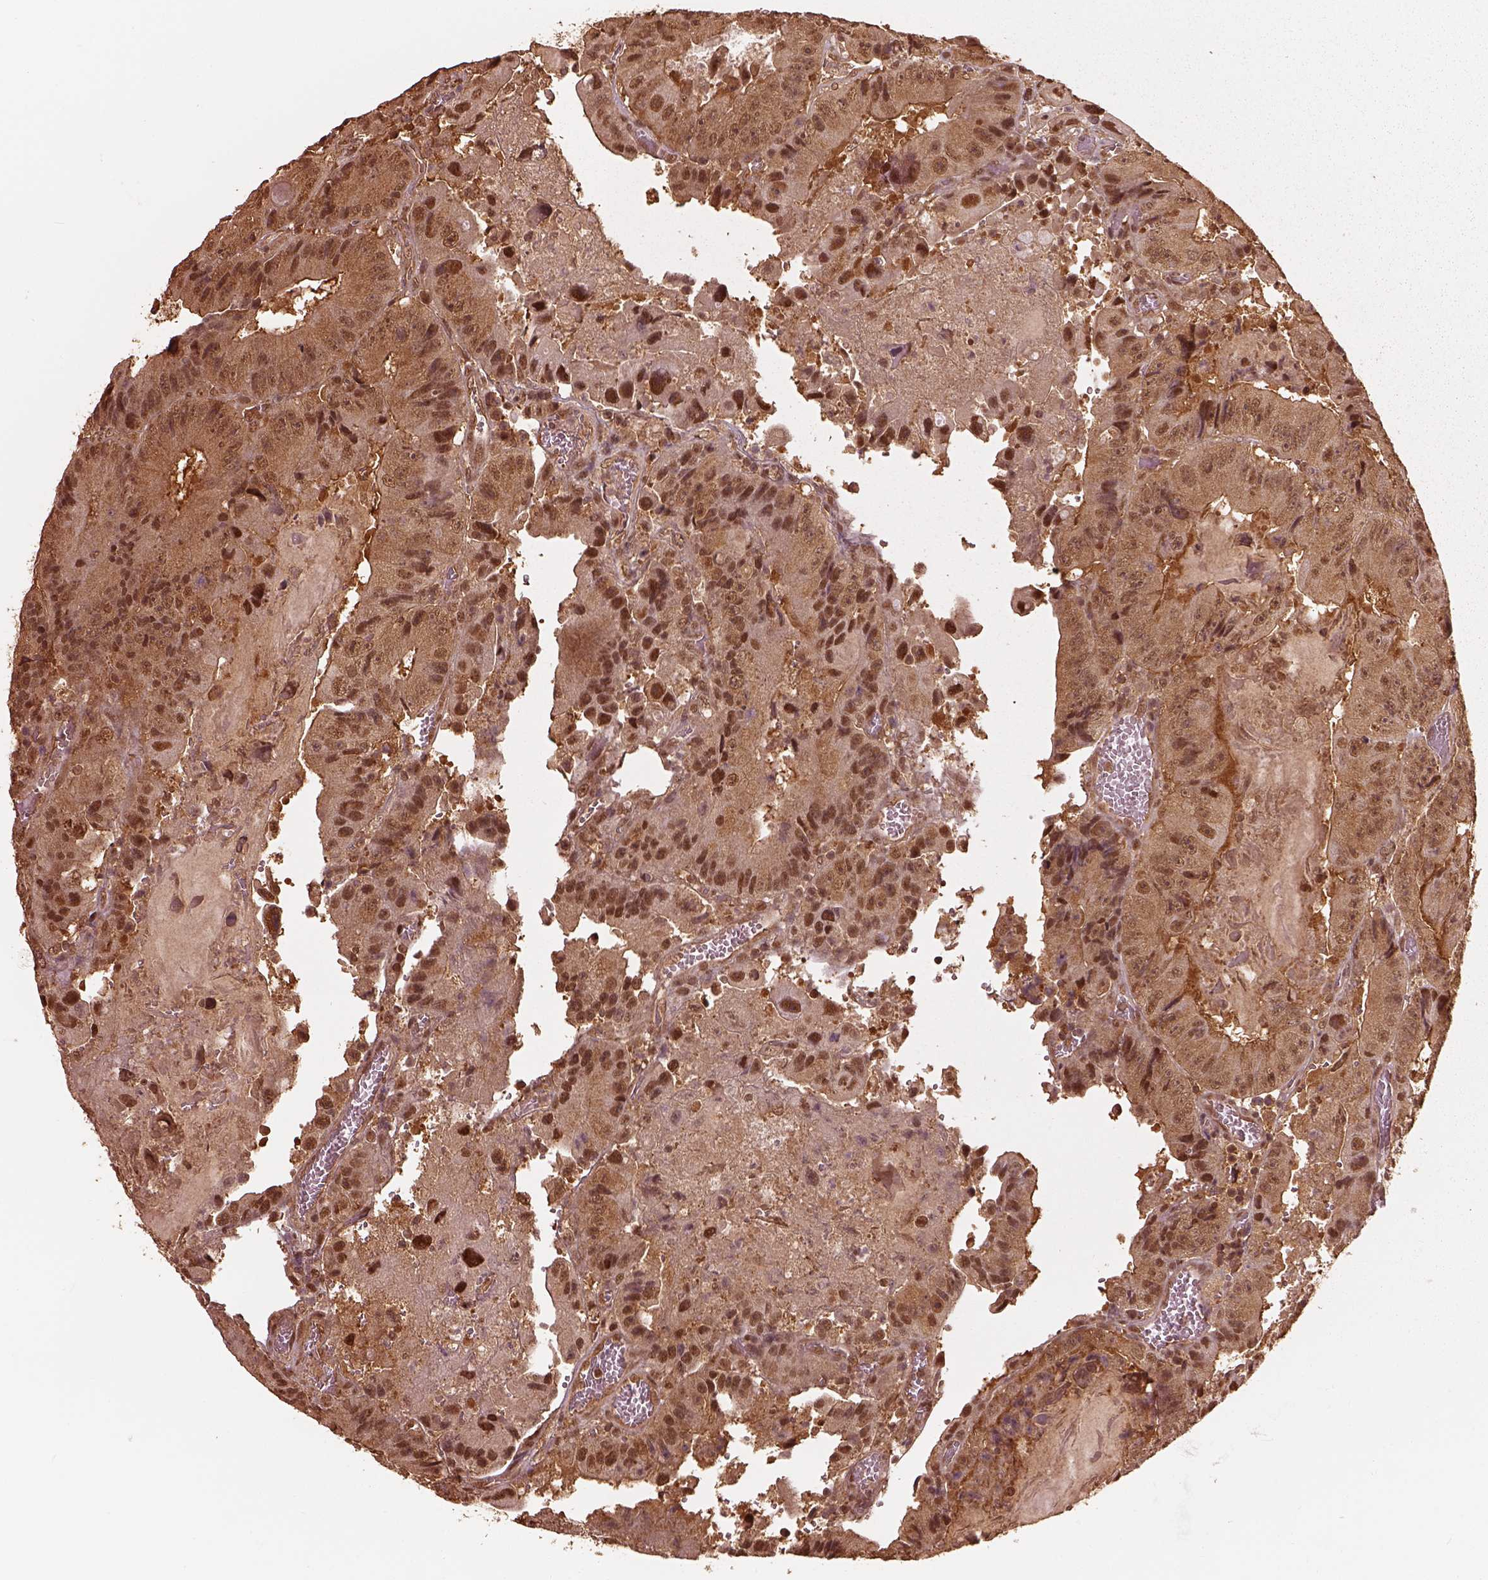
{"staining": {"intensity": "moderate", "quantity": "25%-75%", "location": "cytoplasmic/membranous,nuclear"}, "tissue": "colorectal cancer", "cell_type": "Tumor cells", "image_type": "cancer", "snomed": [{"axis": "morphology", "description": "Adenocarcinoma, NOS"}, {"axis": "topography", "description": "Colon"}], "caption": "Protein staining shows moderate cytoplasmic/membranous and nuclear expression in approximately 25%-75% of tumor cells in colorectal cancer (adenocarcinoma). Ihc stains the protein in brown and the nuclei are stained blue.", "gene": "PSMC5", "patient": {"sex": "female", "age": 86}}